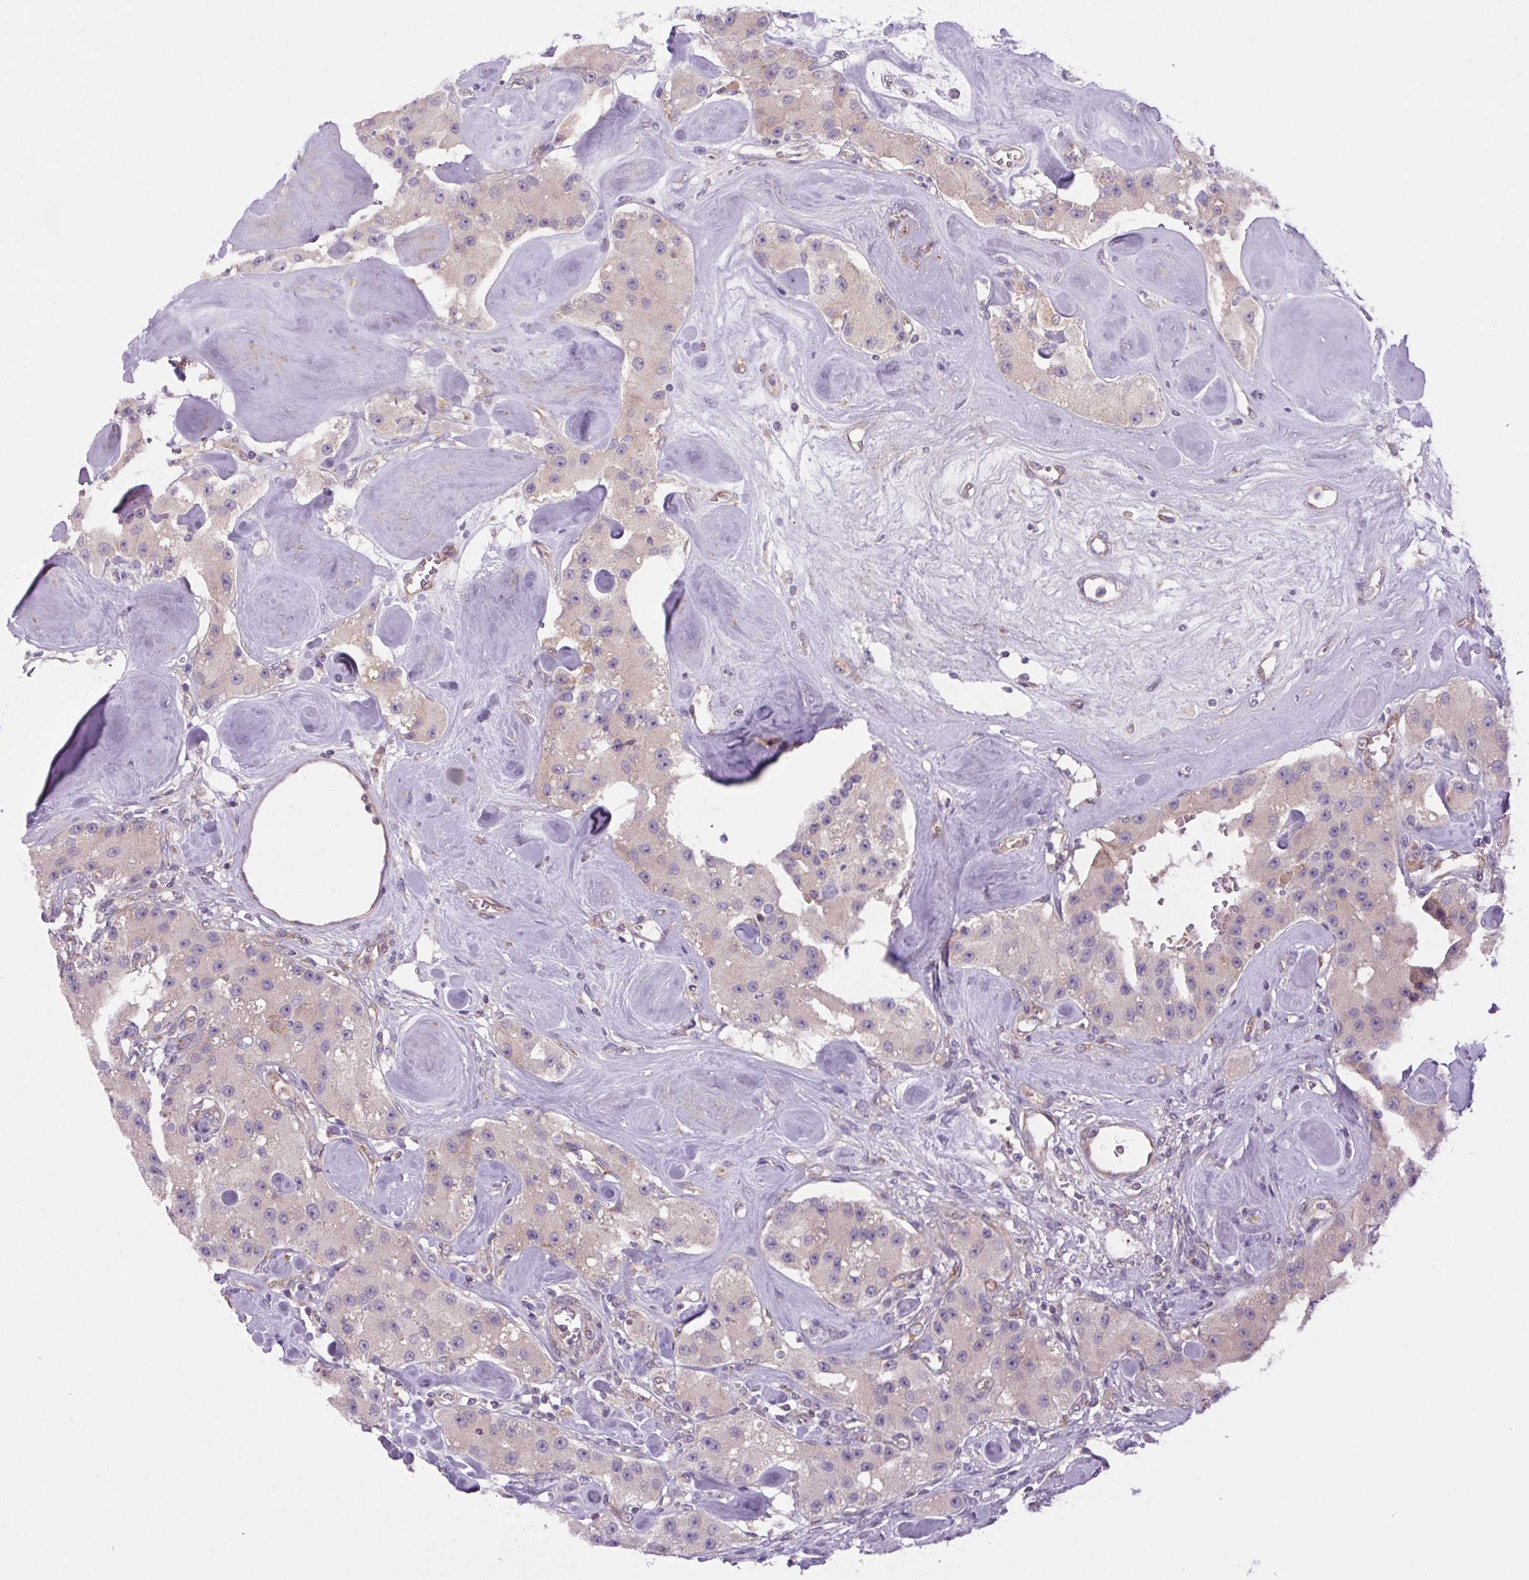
{"staining": {"intensity": "weak", "quantity": "<25%", "location": "cytoplasmic/membranous"}, "tissue": "carcinoid", "cell_type": "Tumor cells", "image_type": "cancer", "snomed": [{"axis": "morphology", "description": "Carcinoid, malignant, NOS"}, {"axis": "topography", "description": "Pancreas"}], "caption": "Immunohistochemistry (IHC) histopathology image of neoplastic tissue: carcinoid stained with DAB shows no significant protein expression in tumor cells.", "gene": "MINK1", "patient": {"sex": "male", "age": 41}}